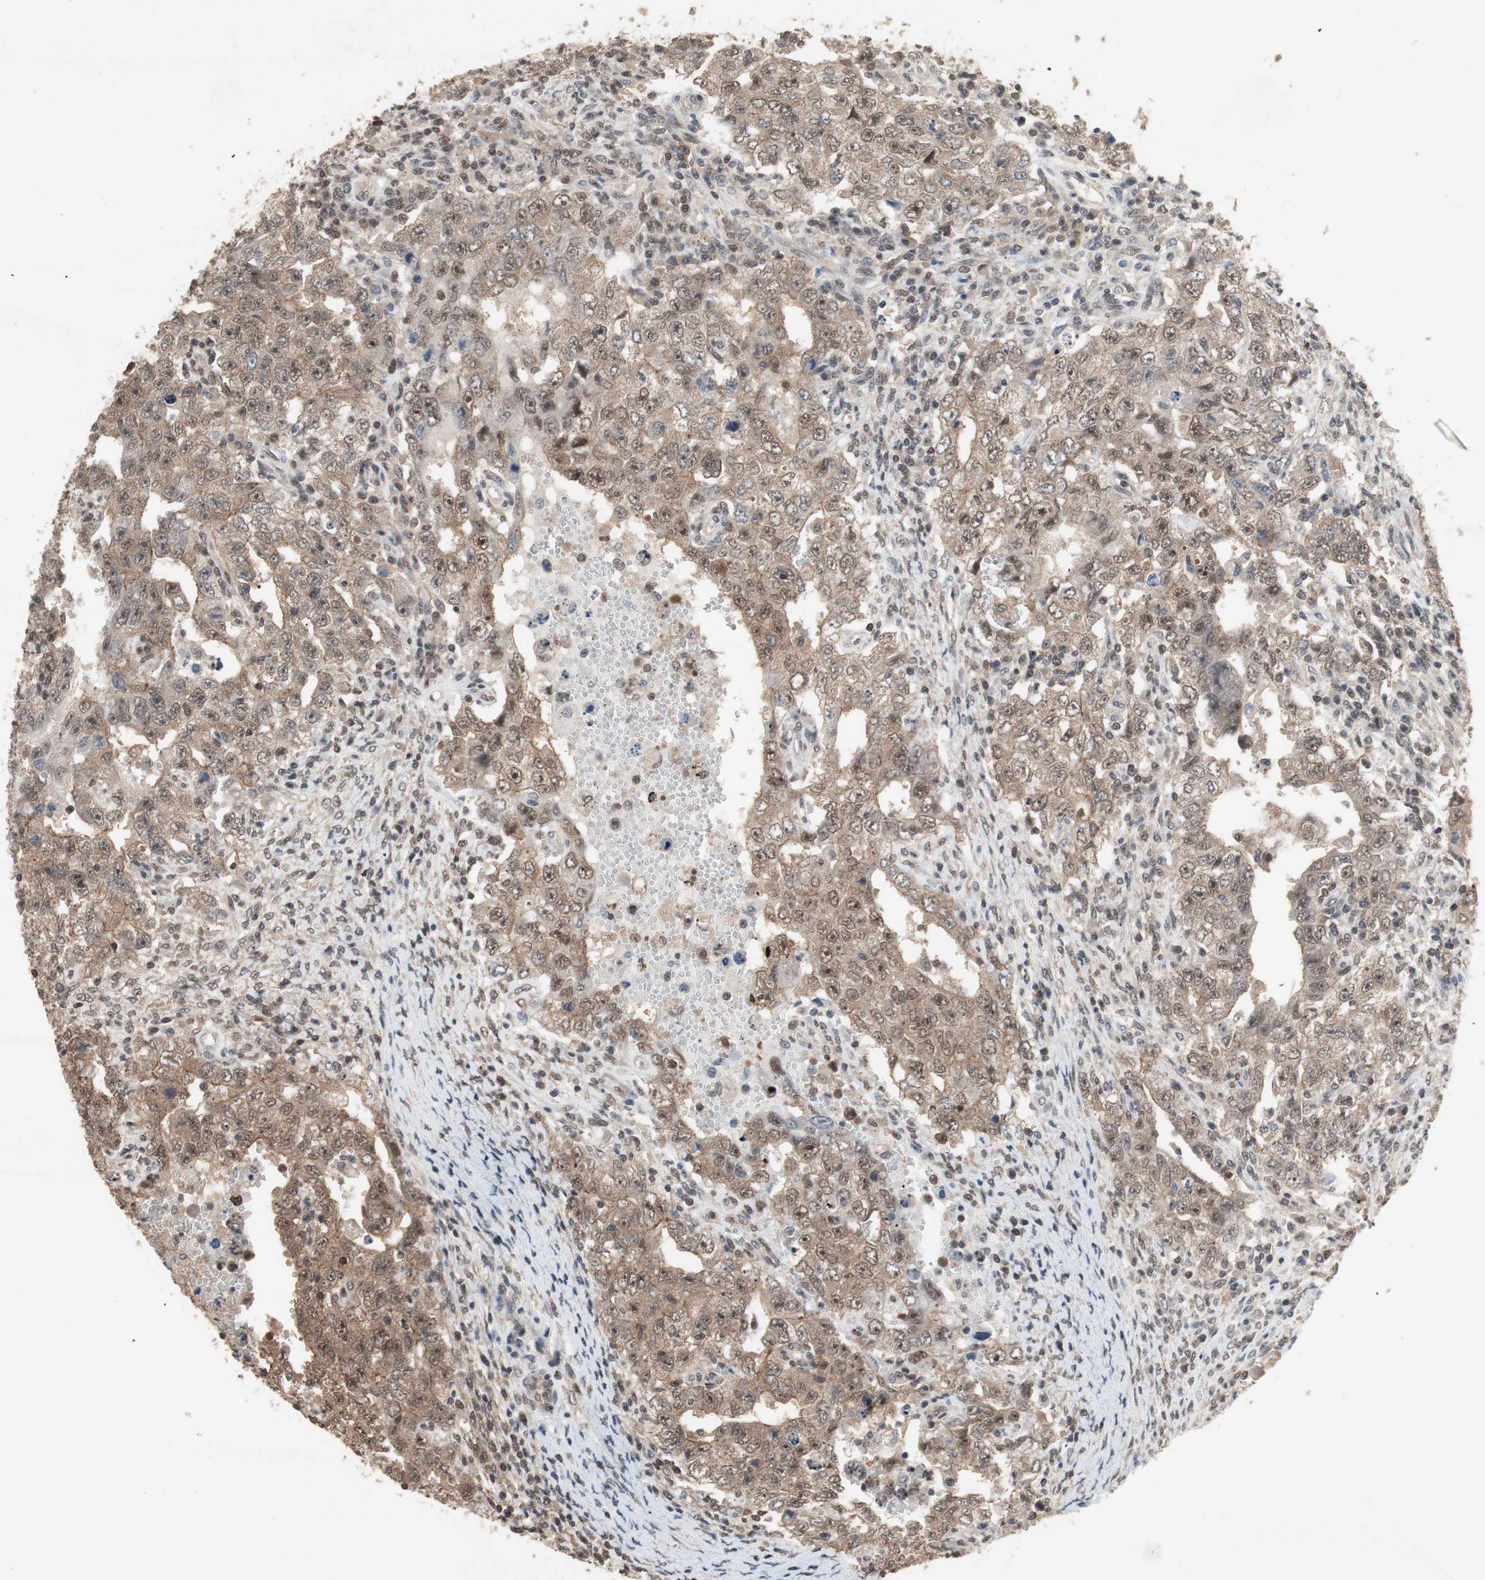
{"staining": {"intensity": "moderate", "quantity": ">75%", "location": "cytoplasmic/membranous,nuclear"}, "tissue": "testis cancer", "cell_type": "Tumor cells", "image_type": "cancer", "snomed": [{"axis": "morphology", "description": "Carcinoma, Embryonal, NOS"}, {"axis": "topography", "description": "Testis"}], "caption": "A photomicrograph of testis cancer (embryonal carcinoma) stained for a protein demonstrates moderate cytoplasmic/membranous and nuclear brown staining in tumor cells.", "gene": "GART", "patient": {"sex": "male", "age": 26}}